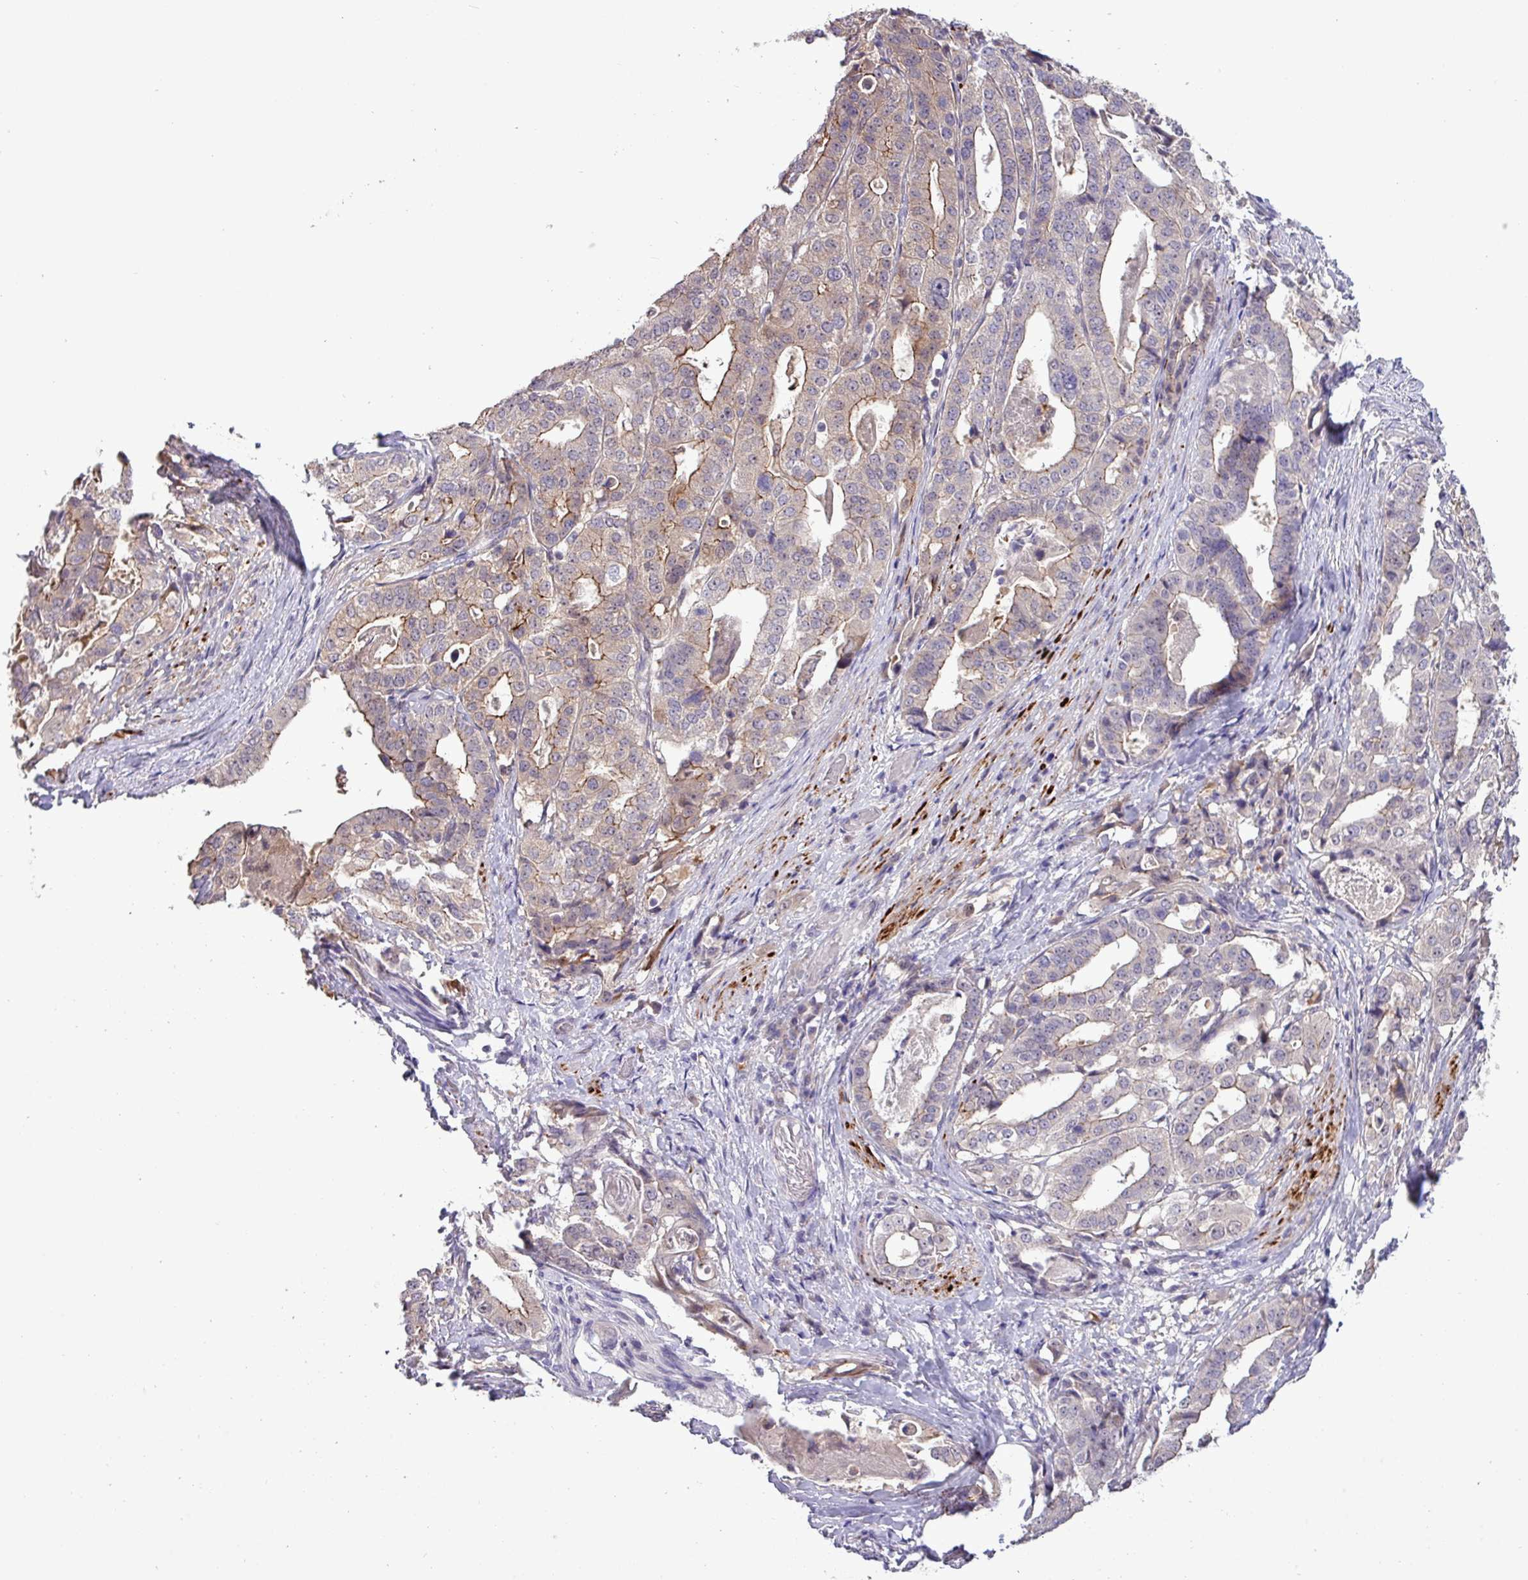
{"staining": {"intensity": "moderate", "quantity": "<25%", "location": "cytoplasmic/membranous"}, "tissue": "stomach cancer", "cell_type": "Tumor cells", "image_type": "cancer", "snomed": [{"axis": "morphology", "description": "Adenocarcinoma, NOS"}, {"axis": "topography", "description": "Stomach"}], "caption": "Stomach adenocarcinoma stained with immunohistochemistry (IHC) displays moderate cytoplasmic/membranous positivity in approximately <25% of tumor cells.", "gene": "RIPPLY1", "patient": {"sex": "male", "age": 48}}